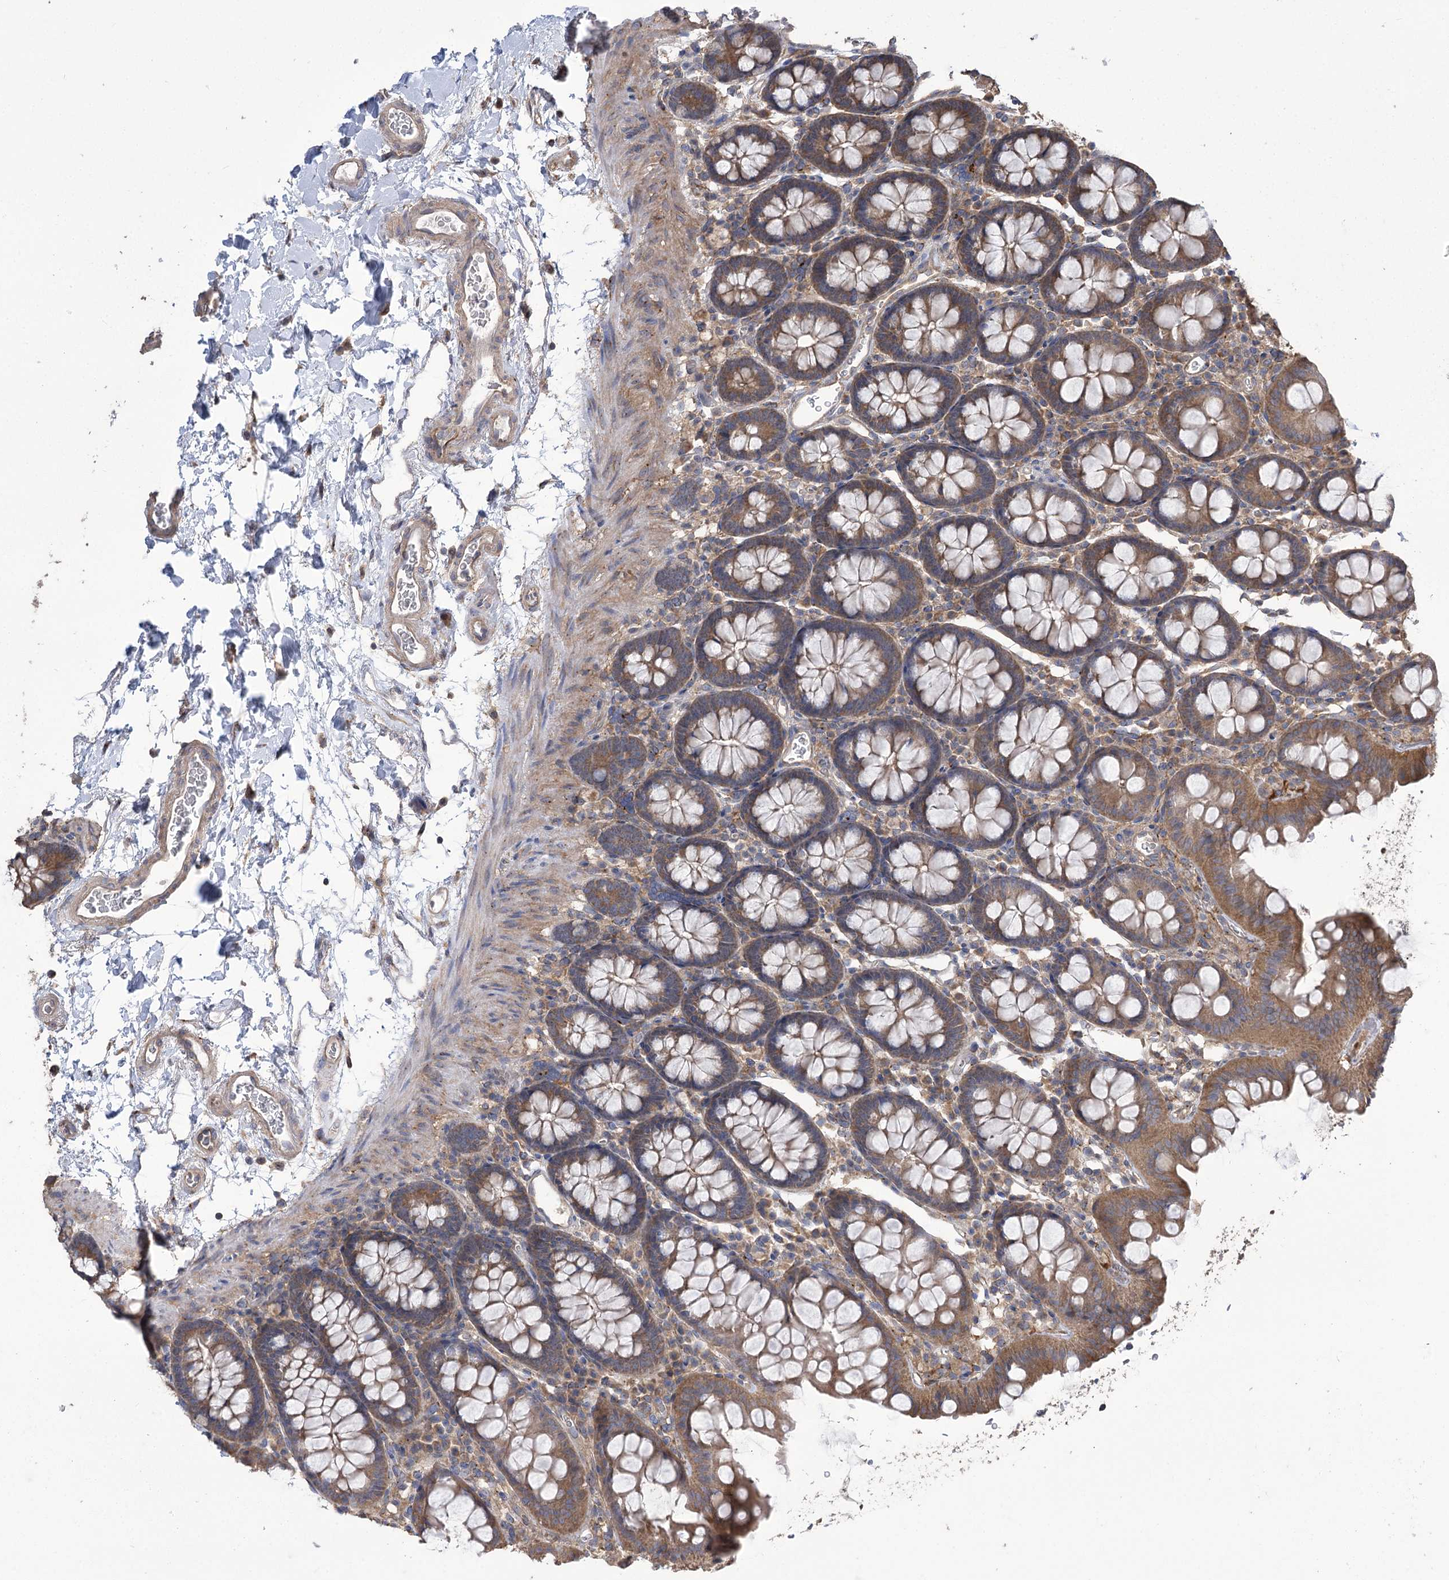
{"staining": {"intensity": "moderate", "quantity": ">75%", "location": "cytoplasmic/membranous"}, "tissue": "colon", "cell_type": "Endothelial cells", "image_type": "normal", "snomed": [{"axis": "morphology", "description": "Normal tissue, NOS"}, {"axis": "topography", "description": "Colon"}], "caption": "Immunohistochemical staining of normal colon shows moderate cytoplasmic/membranous protein expression in about >75% of endothelial cells. The staining was performed using DAB (3,3'-diaminobenzidine), with brown indicating positive protein expression. Nuclei are stained blue with hematoxylin.", "gene": "PRSS53", "patient": {"sex": "male", "age": 75}}